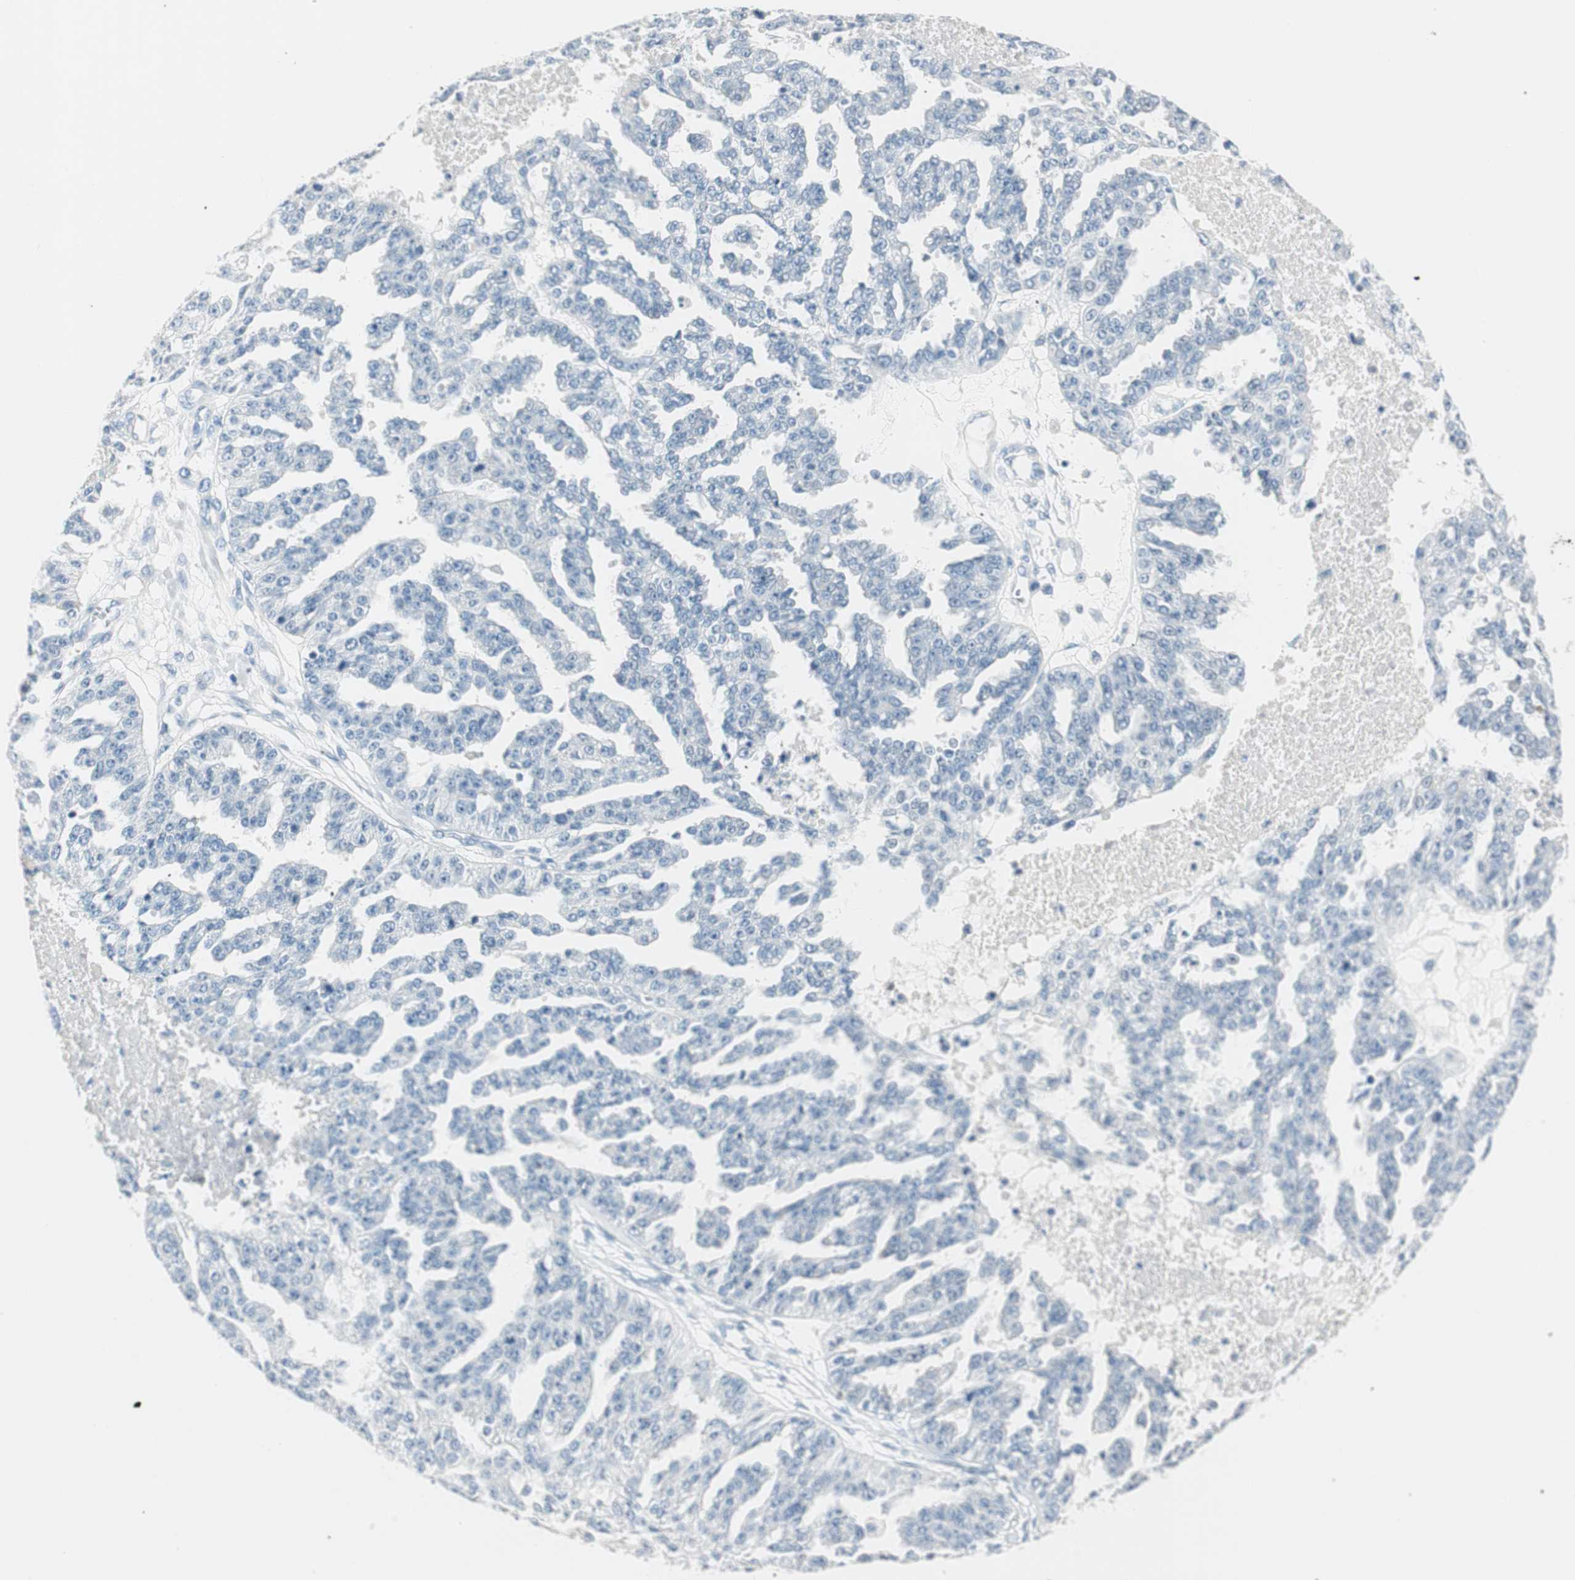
{"staining": {"intensity": "negative", "quantity": "none", "location": "none"}, "tissue": "ovarian cancer", "cell_type": "Tumor cells", "image_type": "cancer", "snomed": [{"axis": "morphology", "description": "Cystadenocarcinoma, serous, NOS"}, {"axis": "topography", "description": "Ovary"}], "caption": "Immunohistochemistry micrograph of neoplastic tissue: human ovarian cancer stained with DAB exhibits no significant protein staining in tumor cells. (Immunohistochemistry, brightfield microscopy, high magnification).", "gene": "HOXB13", "patient": {"sex": "female", "age": 58}}